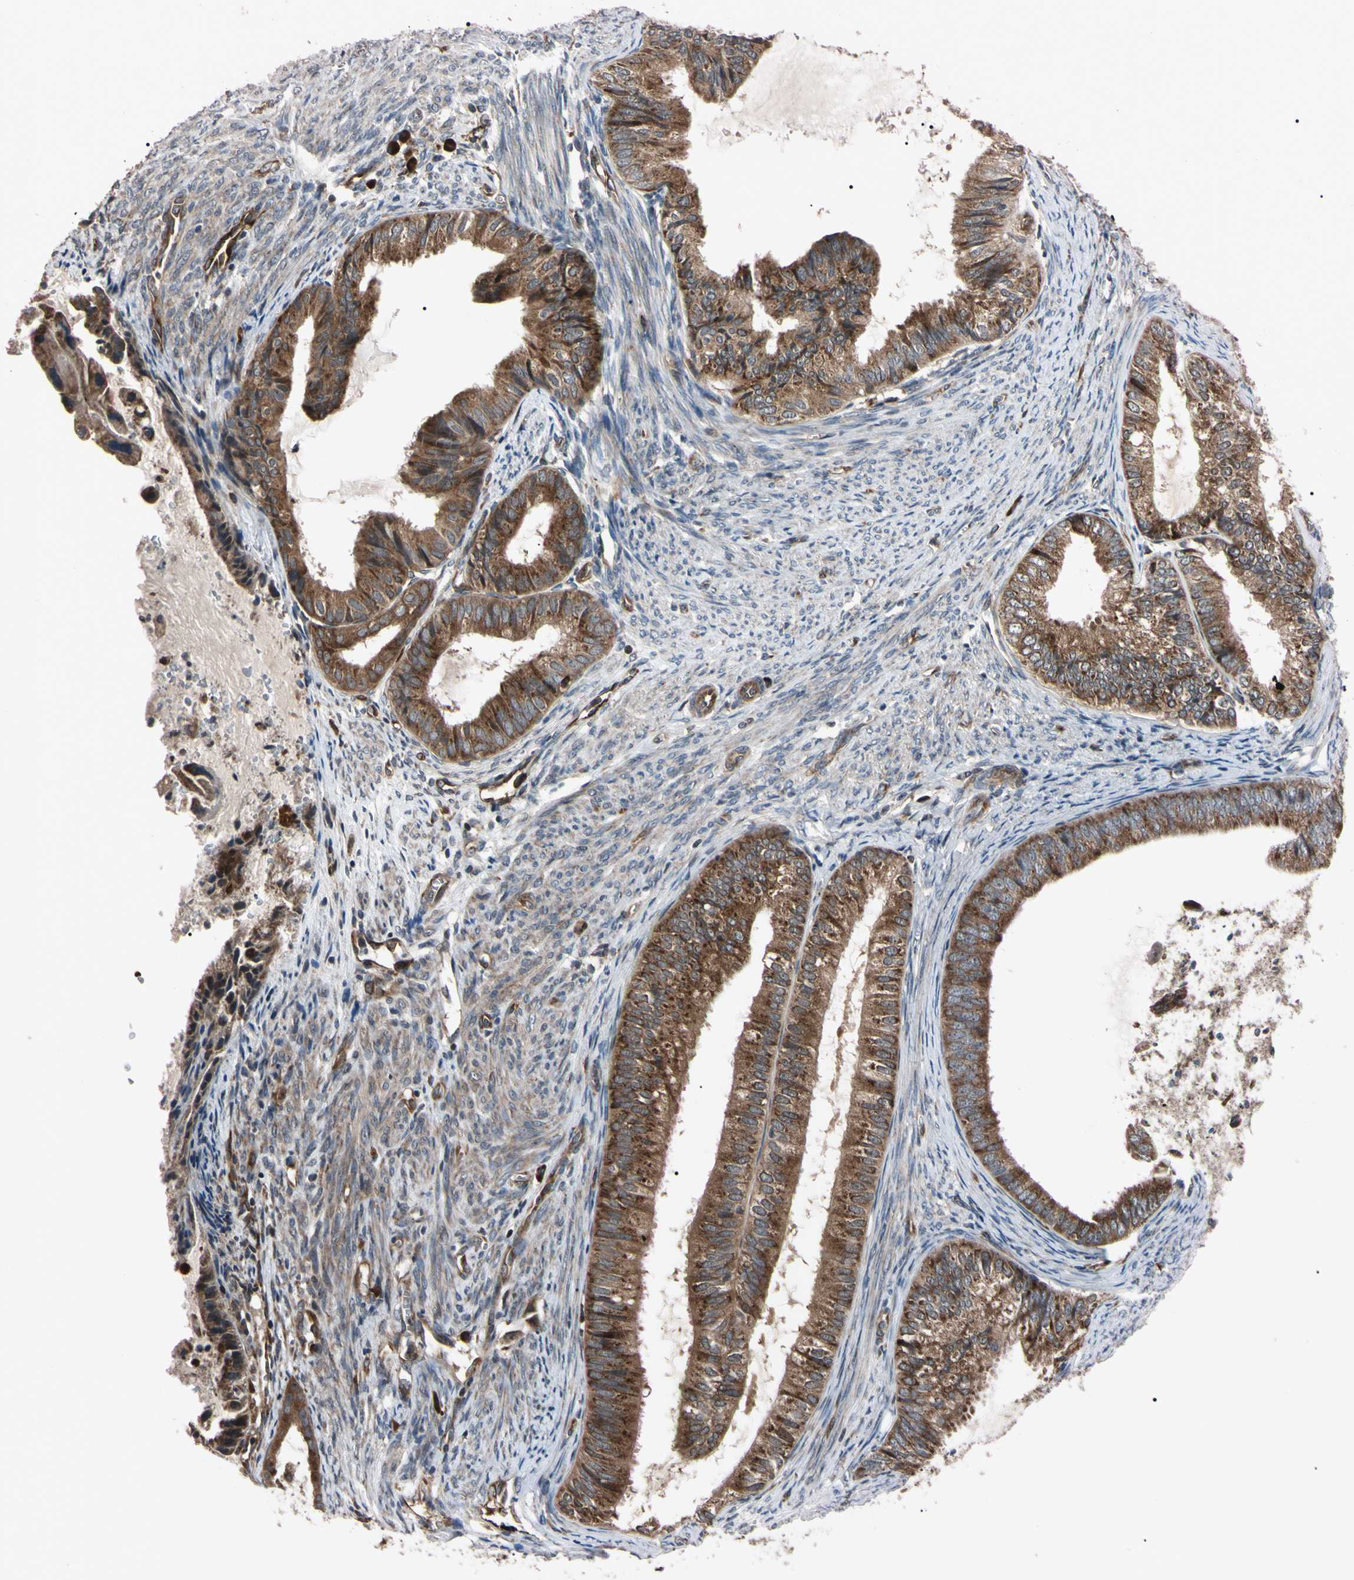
{"staining": {"intensity": "strong", "quantity": ">75%", "location": "cytoplasmic/membranous"}, "tissue": "endometrial cancer", "cell_type": "Tumor cells", "image_type": "cancer", "snomed": [{"axis": "morphology", "description": "Adenocarcinoma, NOS"}, {"axis": "topography", "description": "Endometrium"}], "caption": "Endometrial cancer was stained to show a protein in brown. There is high levels of strong cytoplasmic/membranous expression in approximately >75% of tumor cells.", "gene": "GUCY1B1", "patient": {"sex": "female", "age": 86}}